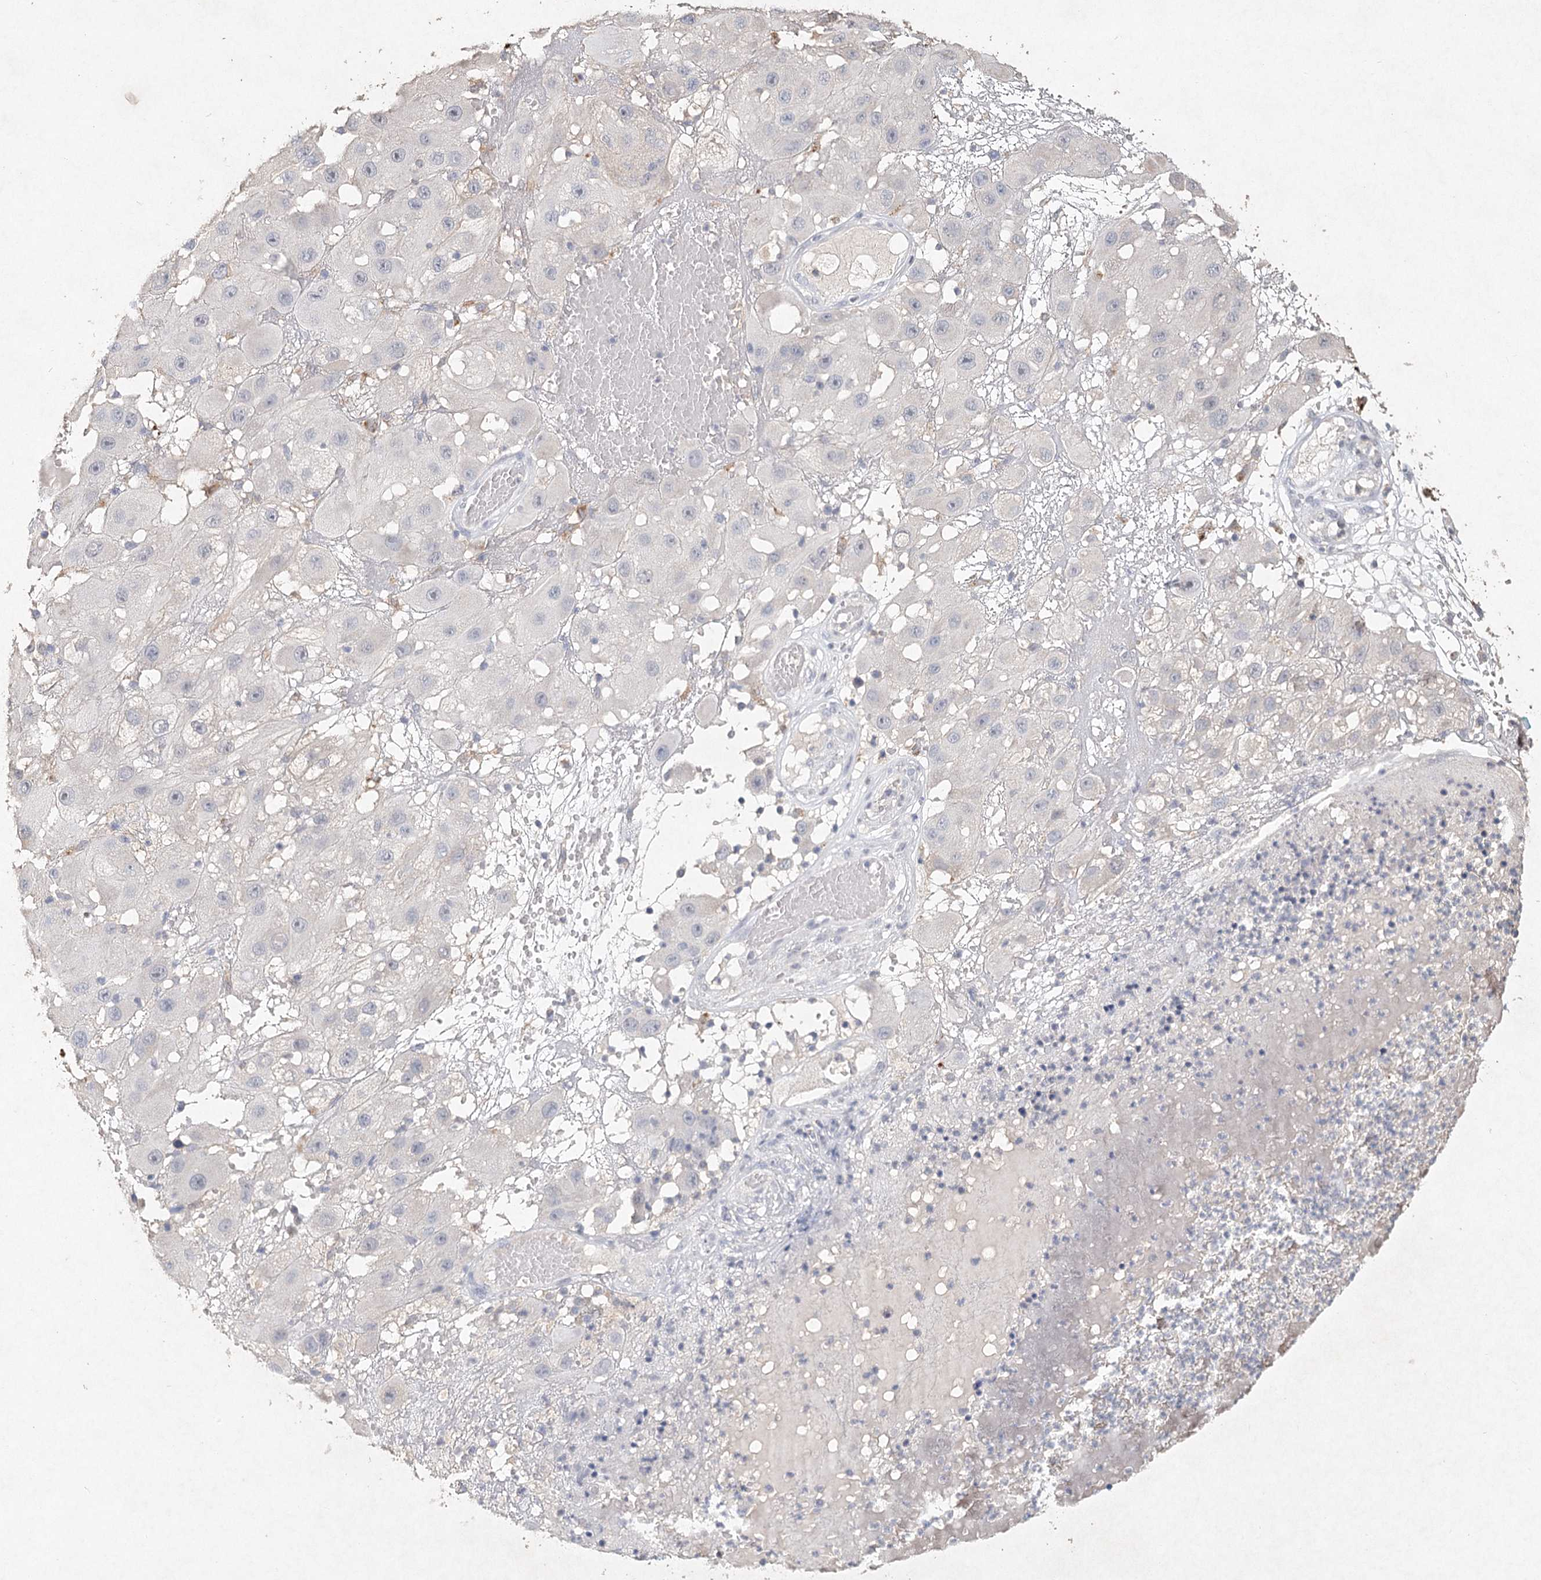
{"staining": {"intensity": "negative", "quantity": "none", "location": "none"}, "tissue": "melanoma", "cell_type": "Tumor cells", "image_type": "cancer", "snomed": [{"axis": "morphology", "description": "Malignant melanoma, NOS"}, {"axis": "topography", "description": "Skin"}], "caption": "There is no significant positivity in tumor cells of malignant melanoma.", "gene": "ARSI", "patient": {"sex": "female", "age": 81}}